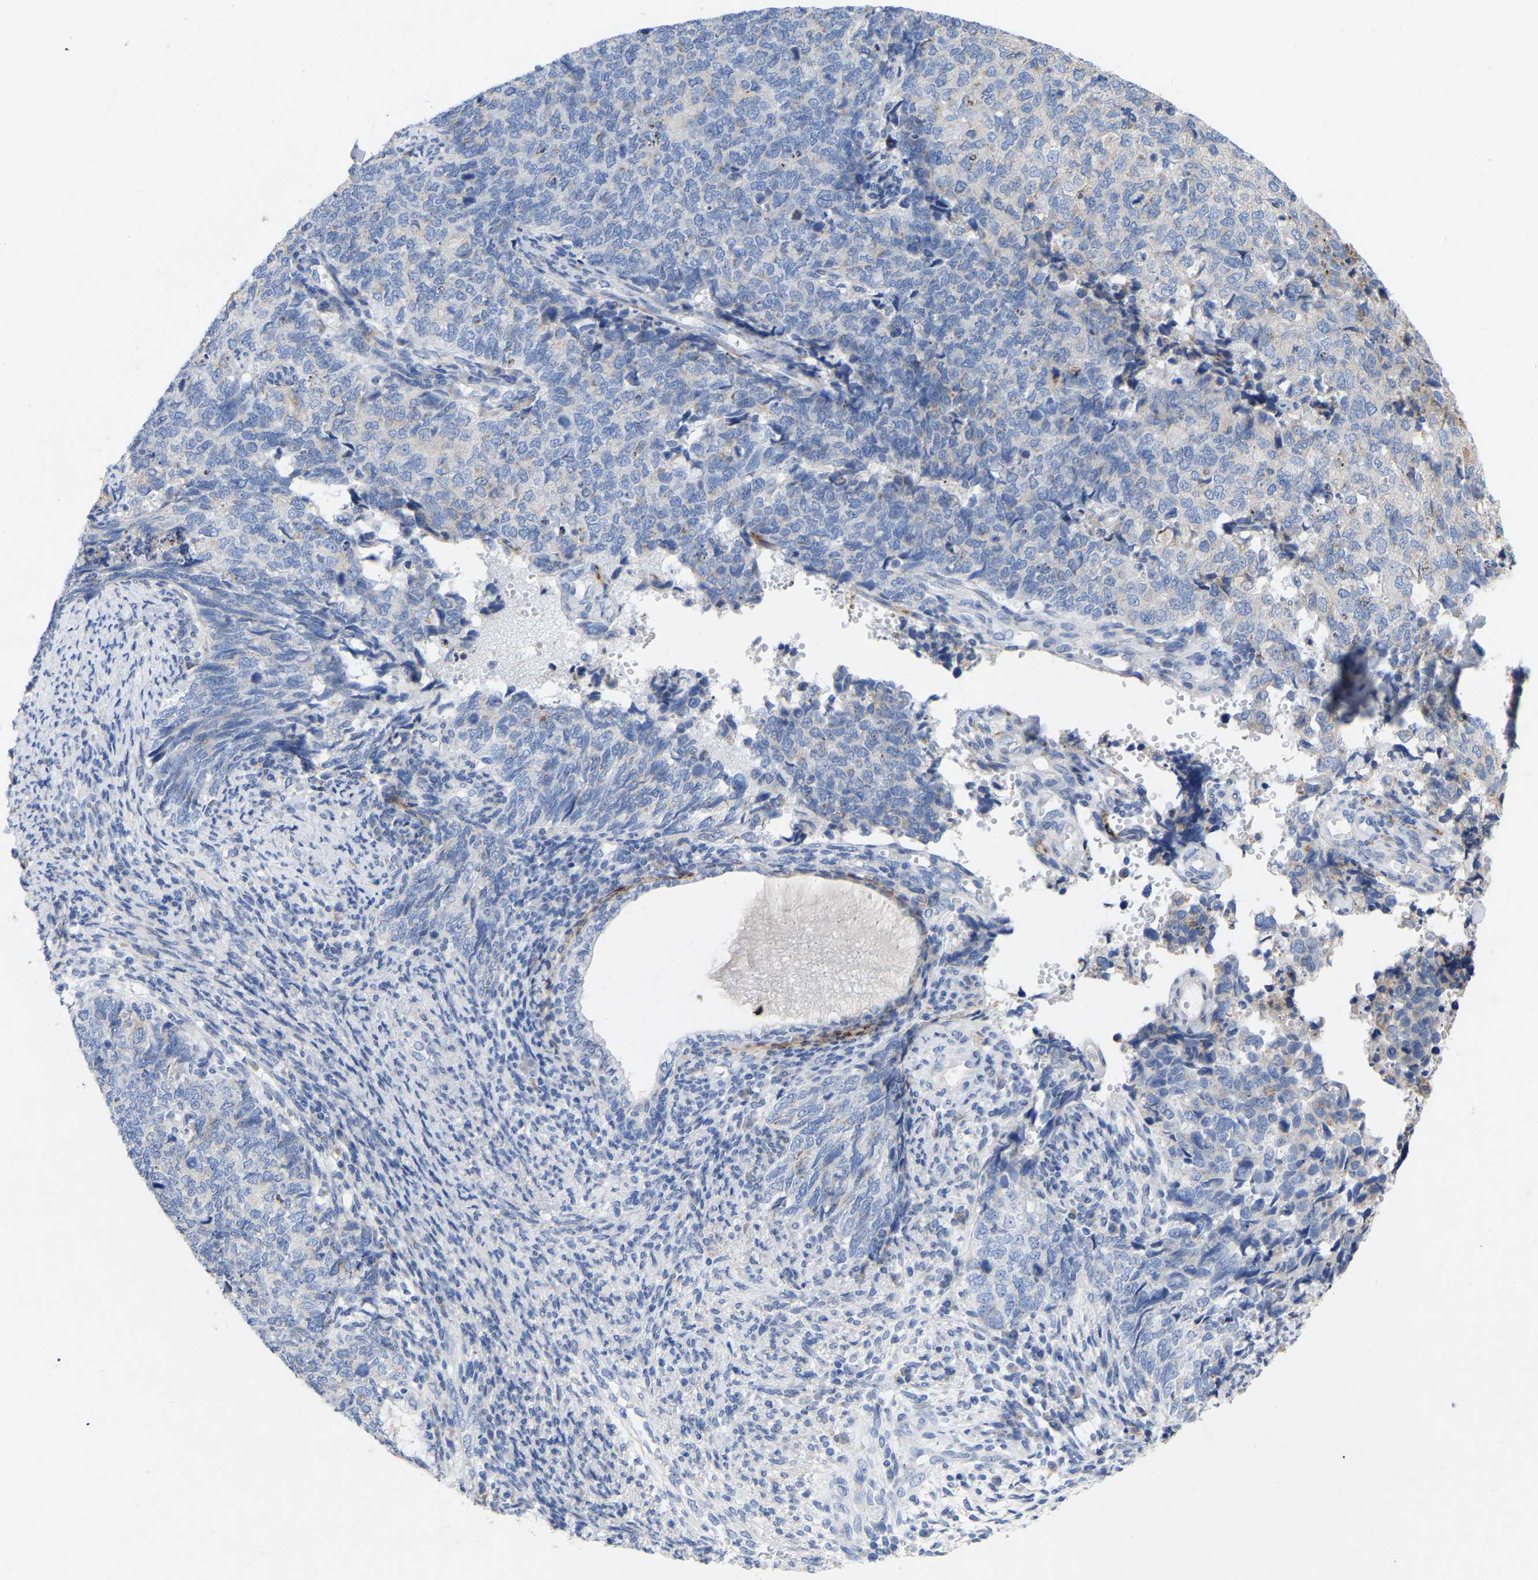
{"staining": {"intensity": "negative", "quantity": "none", "location": "none"}, "tissue": "cervical cancer", "cell_type": "Tumor cells", "image_type": "cancer", "snomed": [{"axis": "morphology", "description": "Squamous cell carcinoma, NOS"}, {"axis": "topography", "description": "Cervix"}], "caption": "Immunohistochemistry image of cervical squamous cell carcinoma stained for a protein (brown), which exhibits no positivity in tumor cells.", "gene": "STRIP2", "patient": {"sex": "female", "age": 63}}